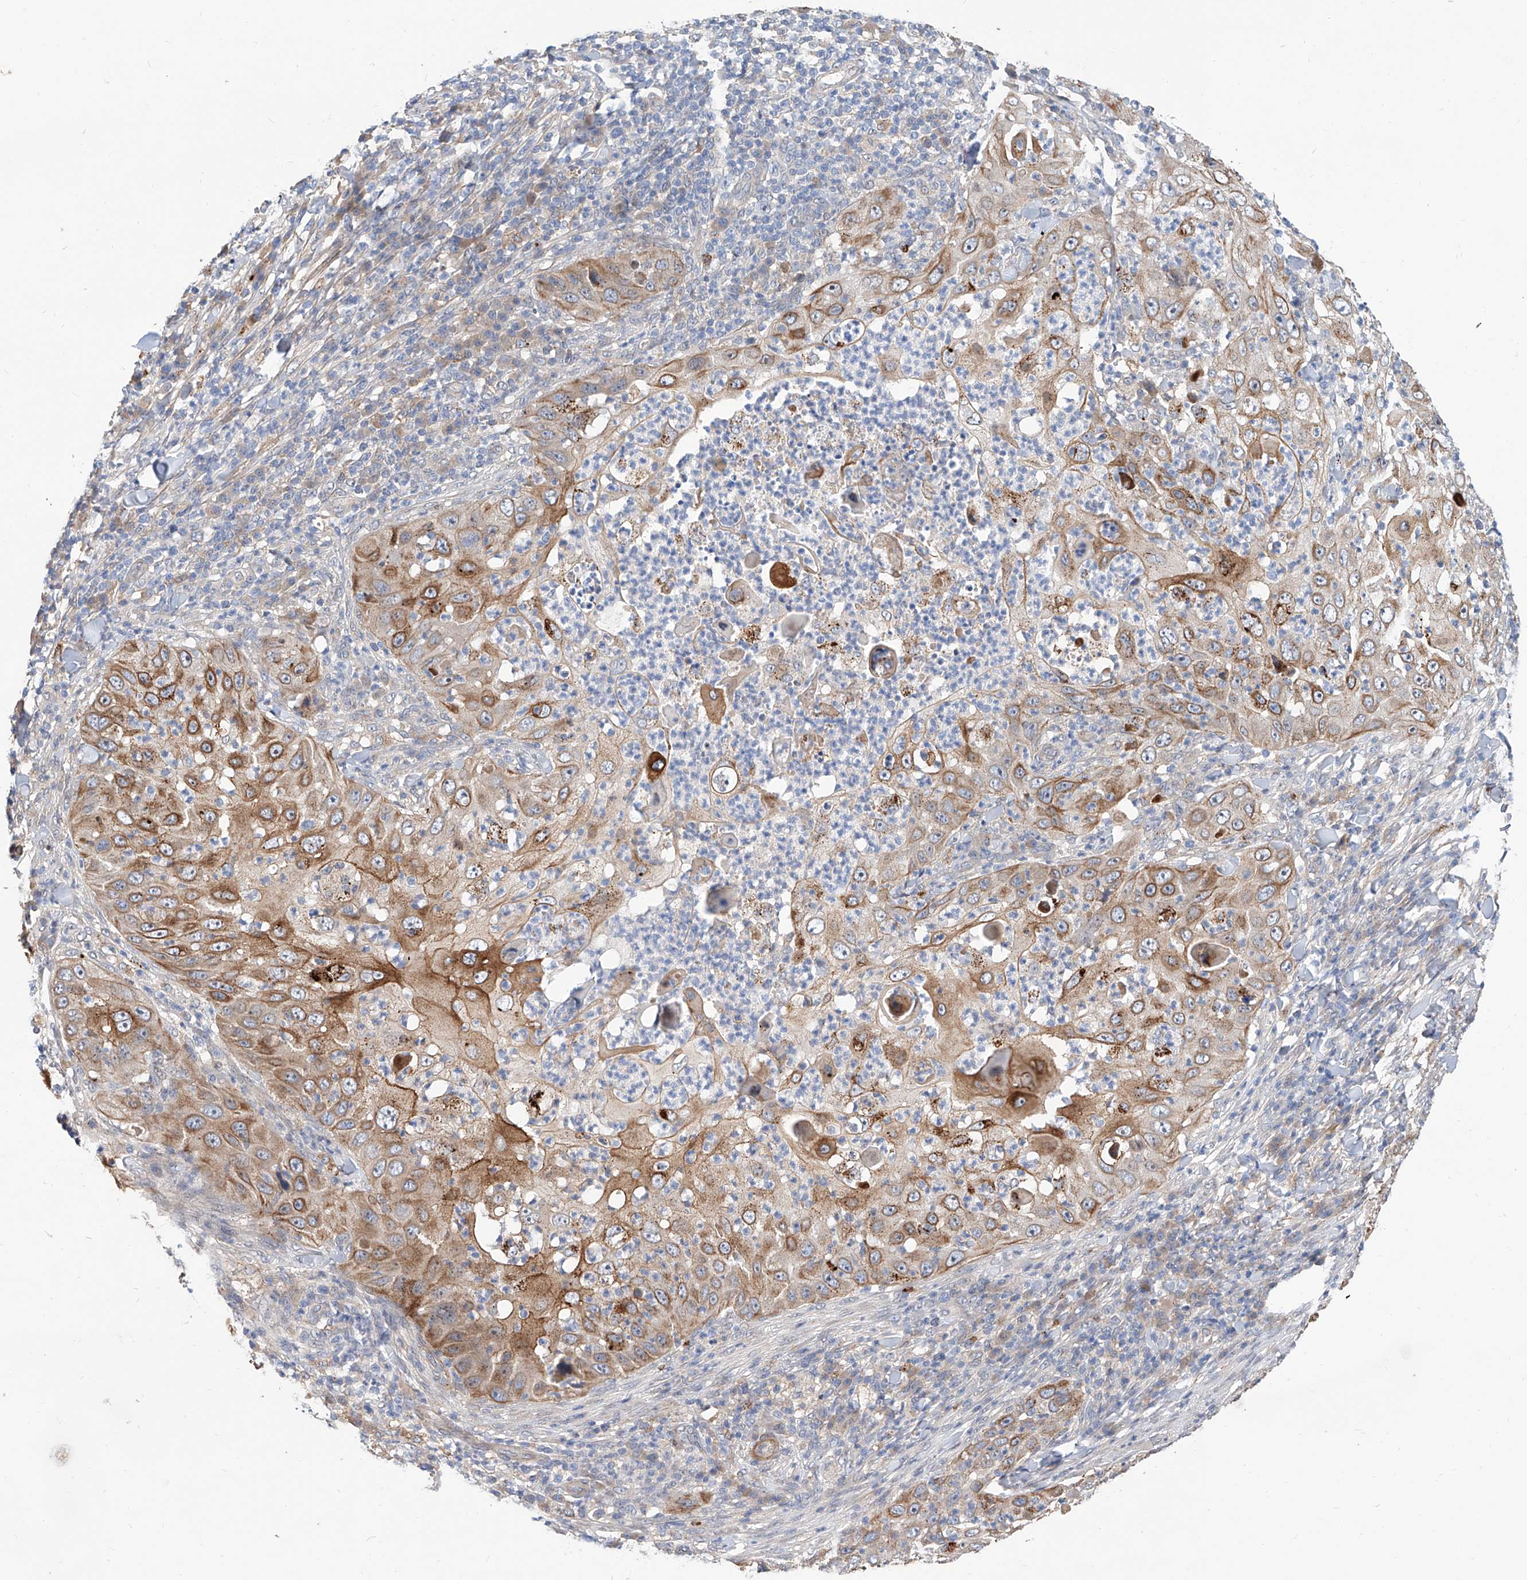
{"staining": {"intensity": "moderate", "quantity": ">75%", "location": "cytoplasmic/membranous"}, "tissue": "skin cancer", "cell_type": "Tumor cells", "image_type": "cancer", "snomed": [{"axis": "morphology", "description": "Squamous cell carcinoma, NOS"}, {"axis": "topography", "description": "Skin"}], "caption": "IHC micrograph of neoplastic tissue: skin cancer stained using immunohistochemistry (IHC) displays medium levels of moderate protein expression localized specifically in the cytoplasmic/membranous of tumor cells, appearing as a cytoplasmic/membranous brown color.", "gene": "MAGEE2", "patient": {"sex": "female", "age": 44}}